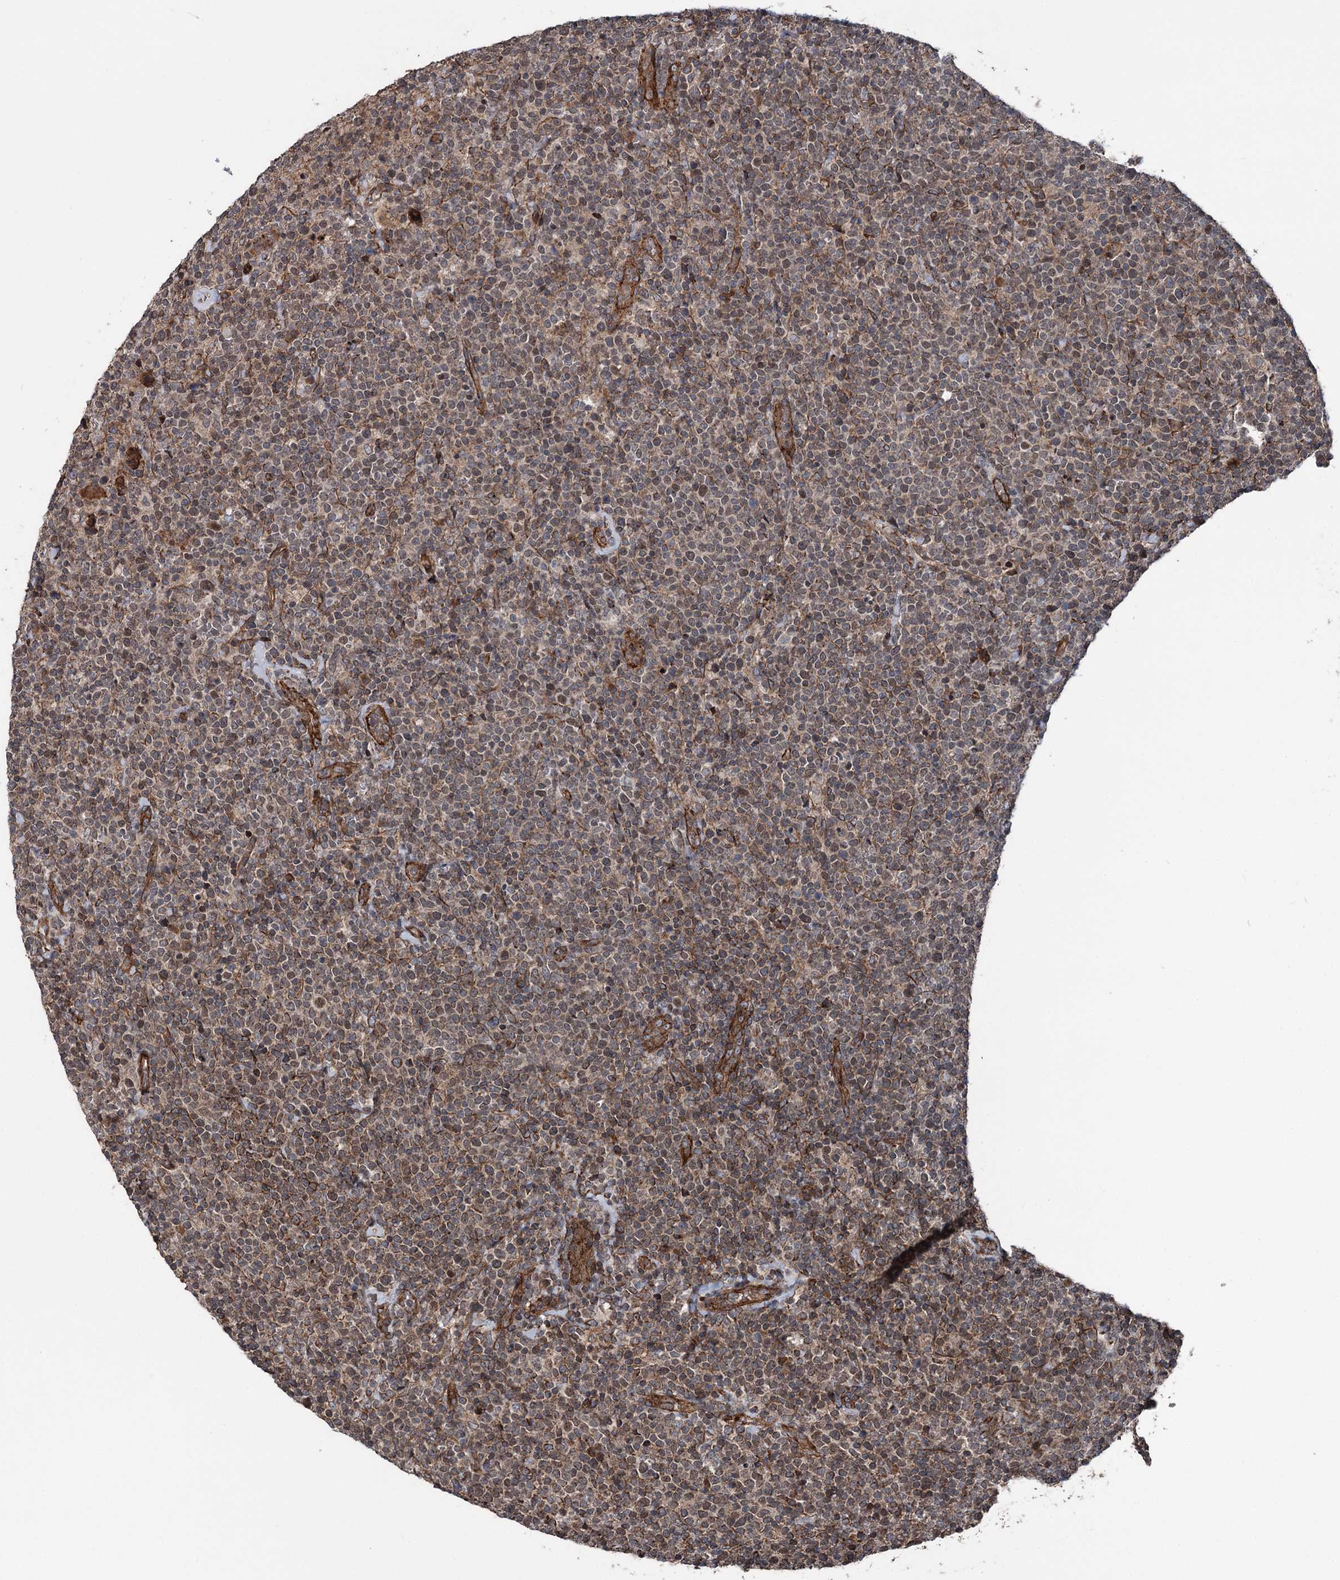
{"staining": {"intensity": "weak", "quantity": ">75%", "location": "cytoplasmic/membranous"}, "tissue": "lymphoma", "cell_type": "Tumor cells", "image_type": "cancer", "snomed": [{"axis": "morphology", "description": "Malignant lymphoma, non-Hodgkin's type, High grade"}, {"axis": "topography", "description": "Lymph node"}], "caption": "Lymphoma tissue displays weak cytoplasmic/membranous staining in about >75% of tumor cells, visualized by immunohistochemistry.", "gene": "ITFG2", "patient": {"sex": "male", "age": 61}}